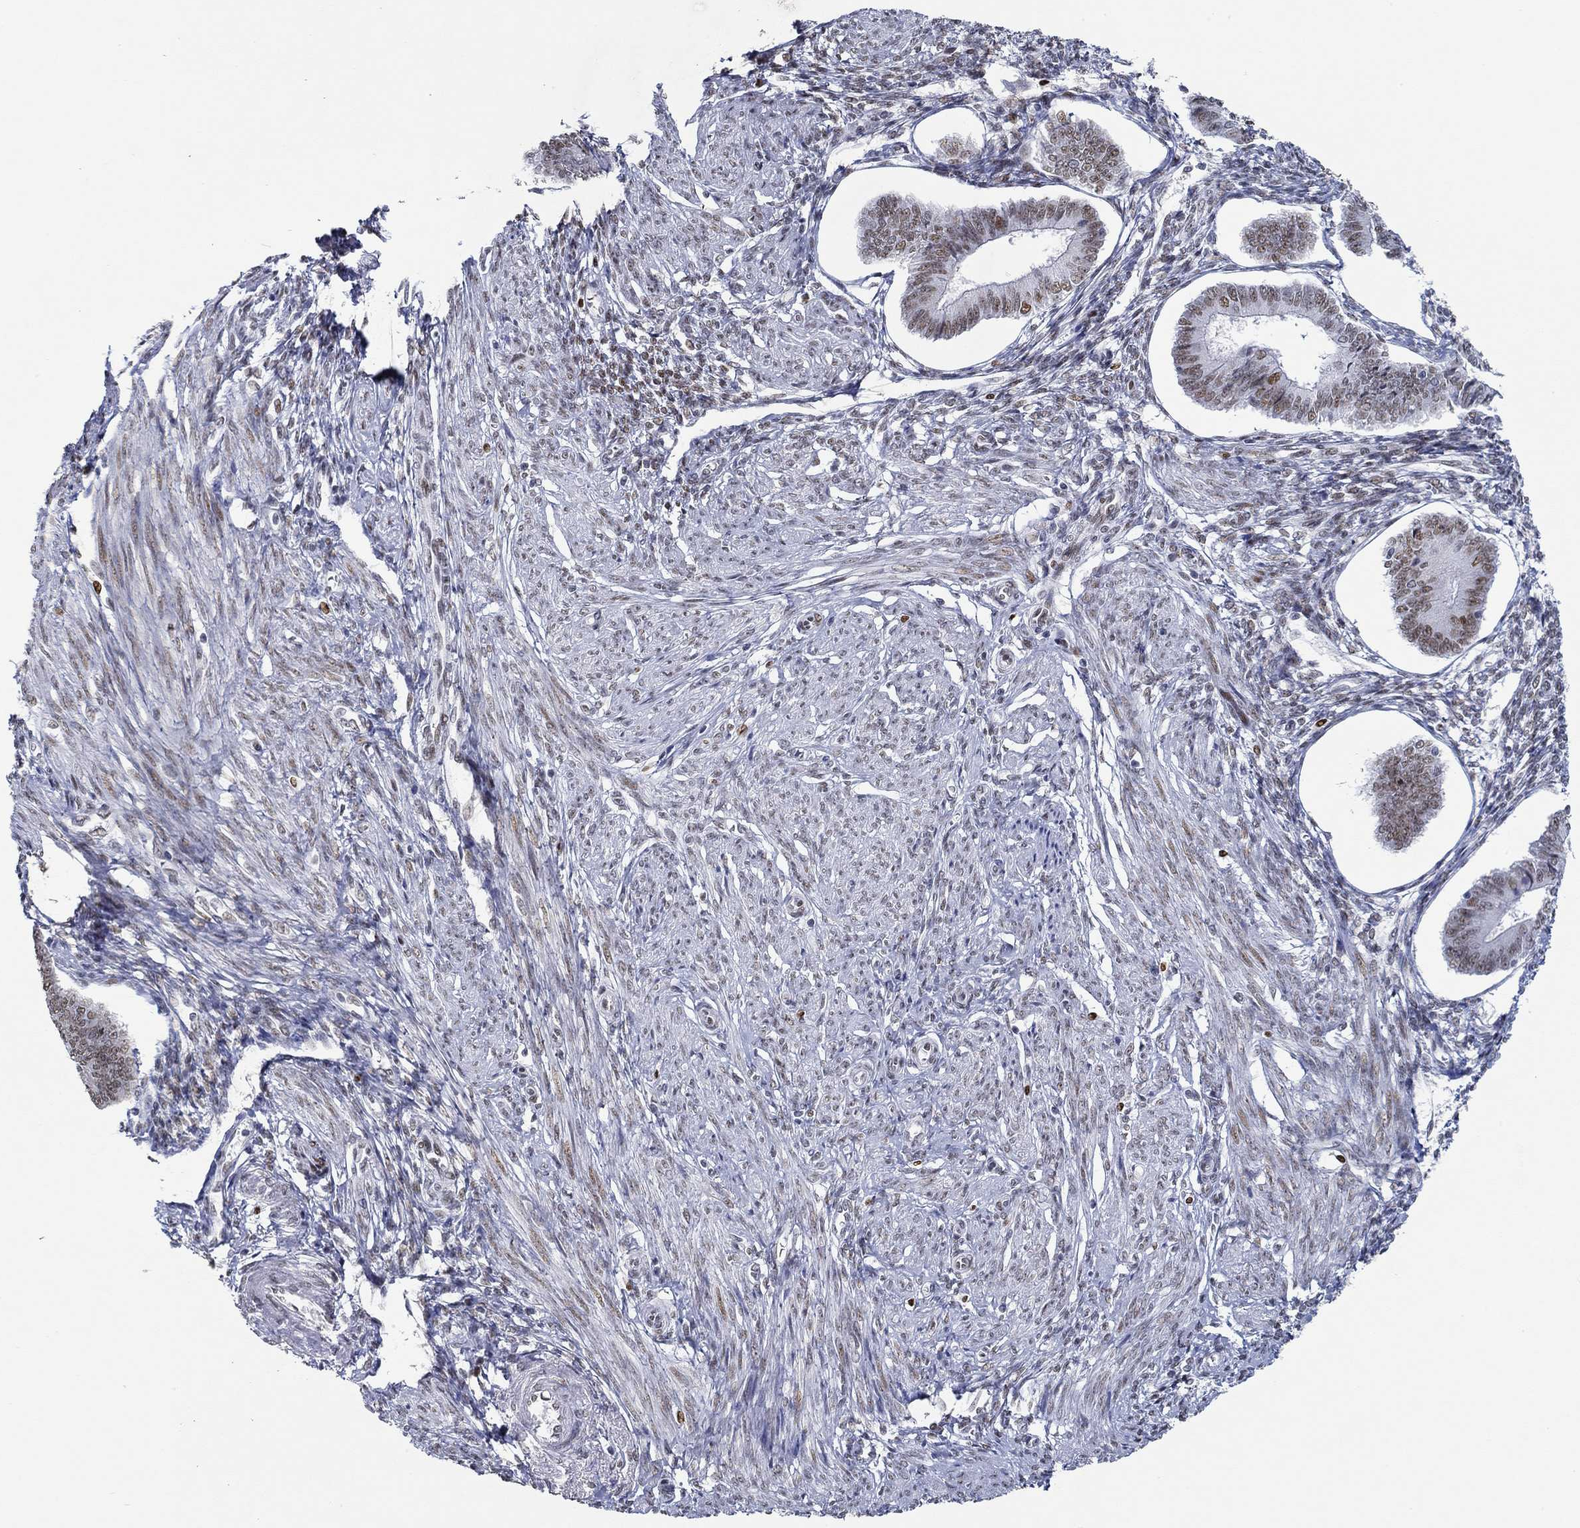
{"staining": {"intensity": "negative", "quantity": "none", "location": "none"}, "tissue": "endometrium", "cell_type": "Cells in endometrial stroma", "image_type": "normal", "snomed": [{"axis": "morphology", "description": "Normal tissue, NOS"}, {"axis": "topography", "description": "Endometrium"}], "caption": "An immunohistochemistry image of unremarkable endometrium is shown. There is no staining in cells in endometrial stroma of endometrium. (Brightfield microscopy of DAB immunohistochemistry (IHC) at high magnification).", "gene": "GATA2", "patient": {"sex": "female", "age": 42}}